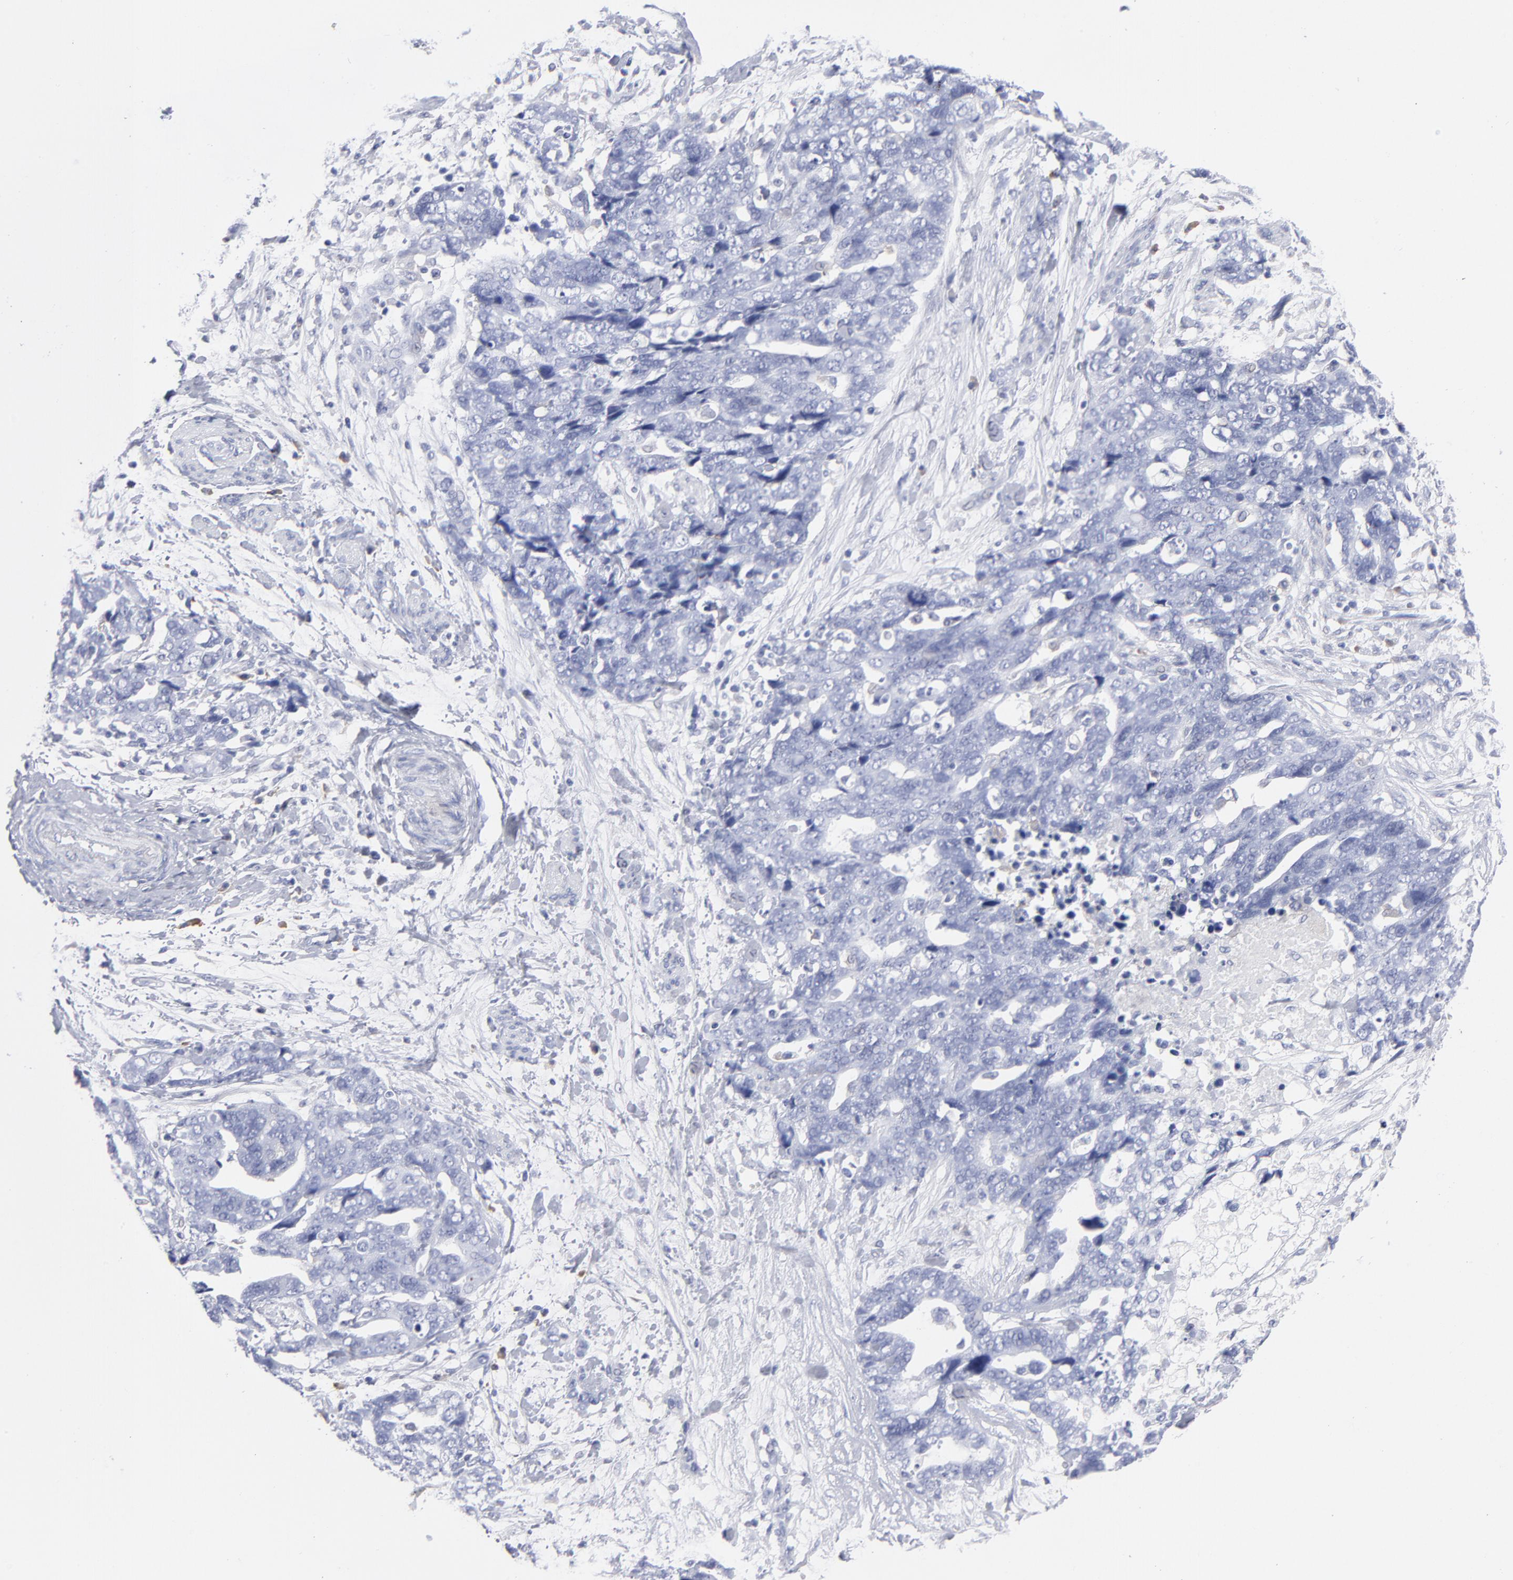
{"staining": {"intensity": "negative", "quantity": "none", "location": "none"}, "tissue": "ovarian cancer", "cell_type": "Tumor cells", "image_type": "cancer", "snomed": [{"axis": "morphology", "description": "Normal tissue, NOS"}, {"axis": "morphology", "description": "Cystadenocarcinoma, serous, NOS"}, {"axis": "topography", "description": "Fallopian tube"}, {"axis": "topography", "description": "Ovary"}], "caption": "Tumor cells are negative for protein expression in human ovarian serous cystadenocarcinoma. The staining was performed using DAB (3,3'-diaminobenzidine) to visualize the protein expression in brown, while the nuclei were stained in blue with hematoxylin (Magnification: 20x).", "gene": "LAT2", "patient": {"sex": "female", "age": 56}}